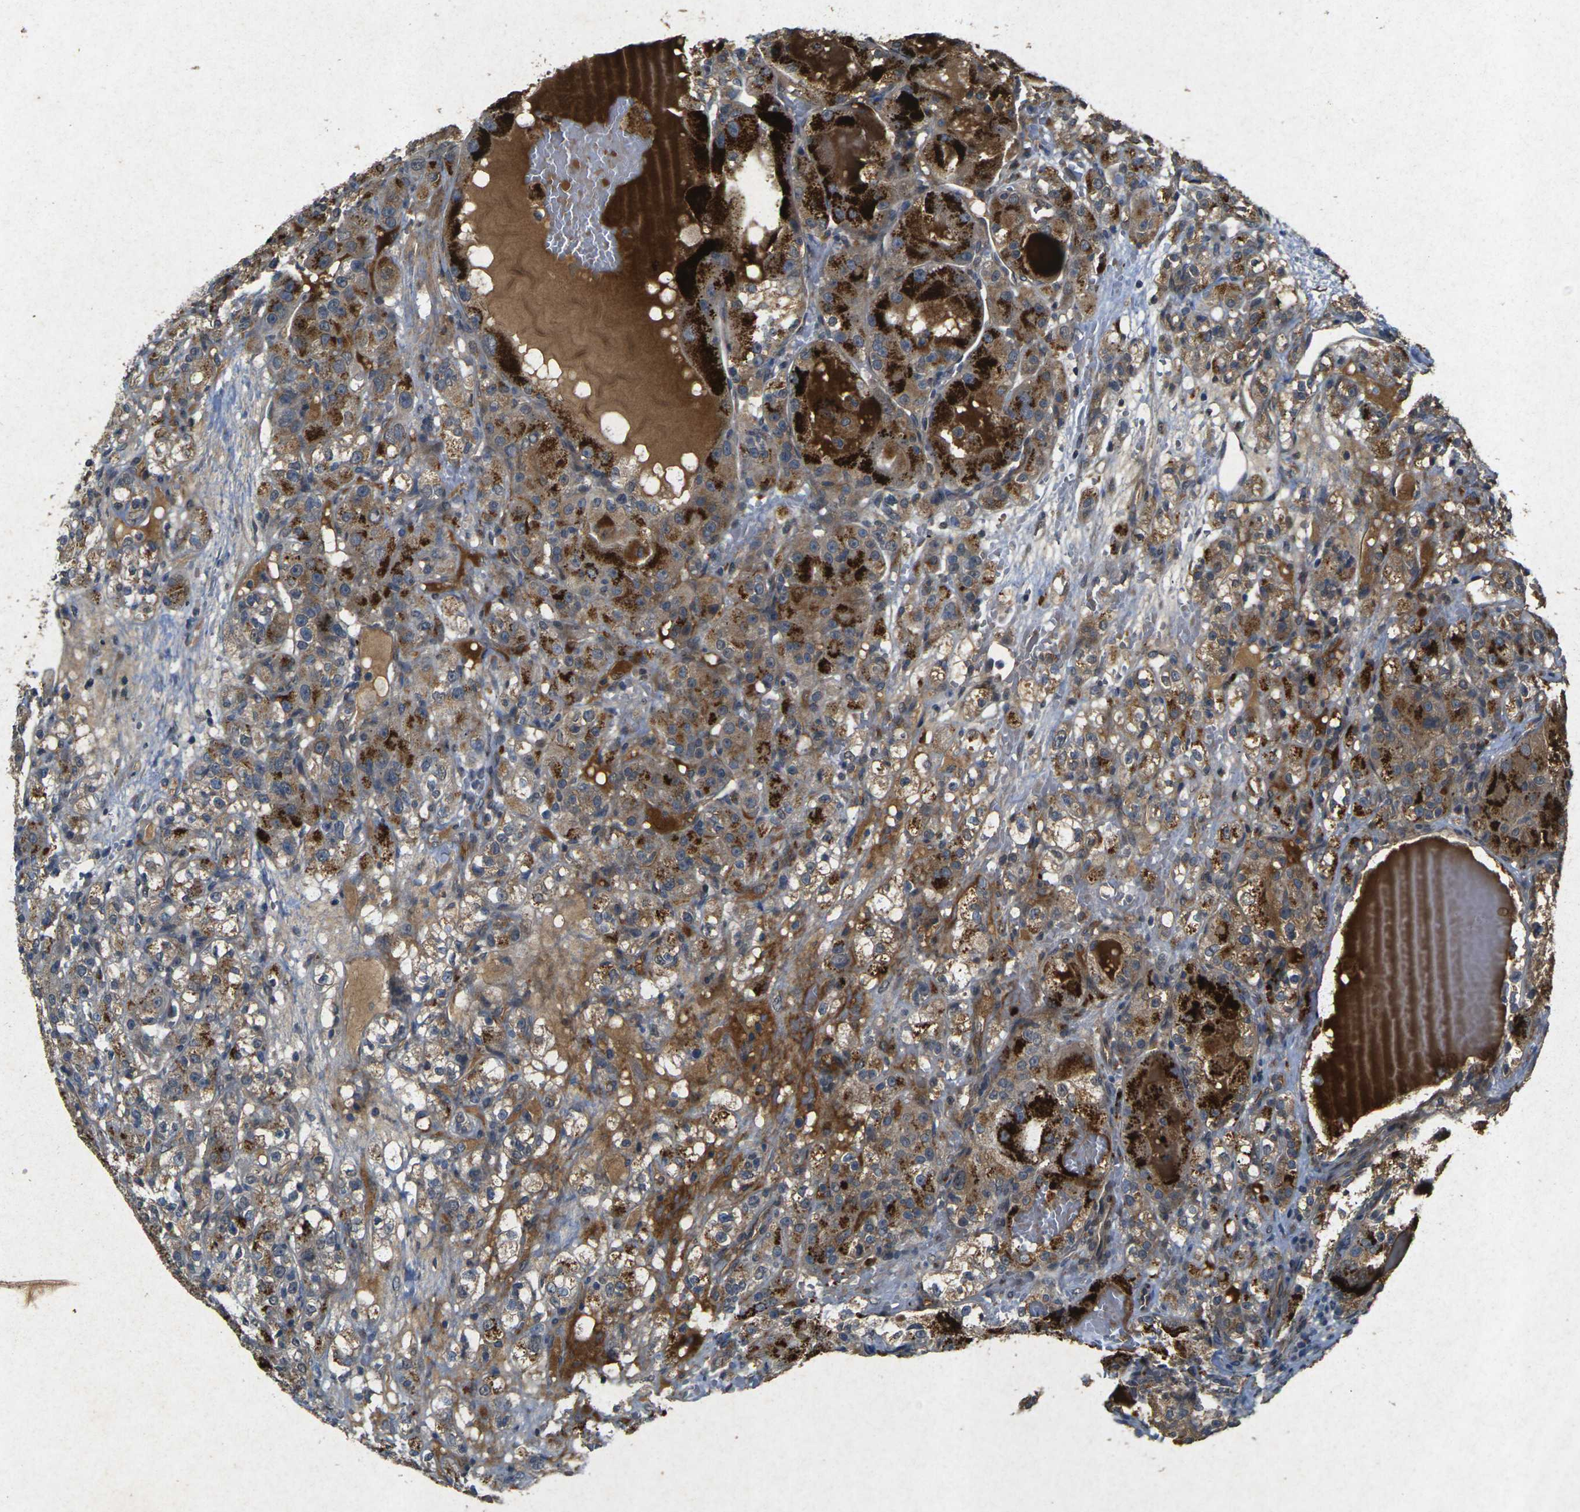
{"staining": {"intensity": "strong", "quantity": ">75%", "location": "cytoplasmic/membranous"}, "tissue": "renal cancer", "cell_type": "Tumor cells", "image_type": "cancer", "snomed": [{"axis": "morphology", "description": "Normal tissue, NOS"}, {"axis": "morphology", "description": "Adenocarcinoma, NOS"}, {"axis": "topography", "description": "Kidney"}], "caption": "A high-resolution image shows immunohistochemistry staining of renal cancer (adenocarcinoma), which displays strong cytoplasmic/membranous staining in approximately >75% of tumor cells.", "gene": "RGMA", "patient": {"sex": "male", "age": 61}}